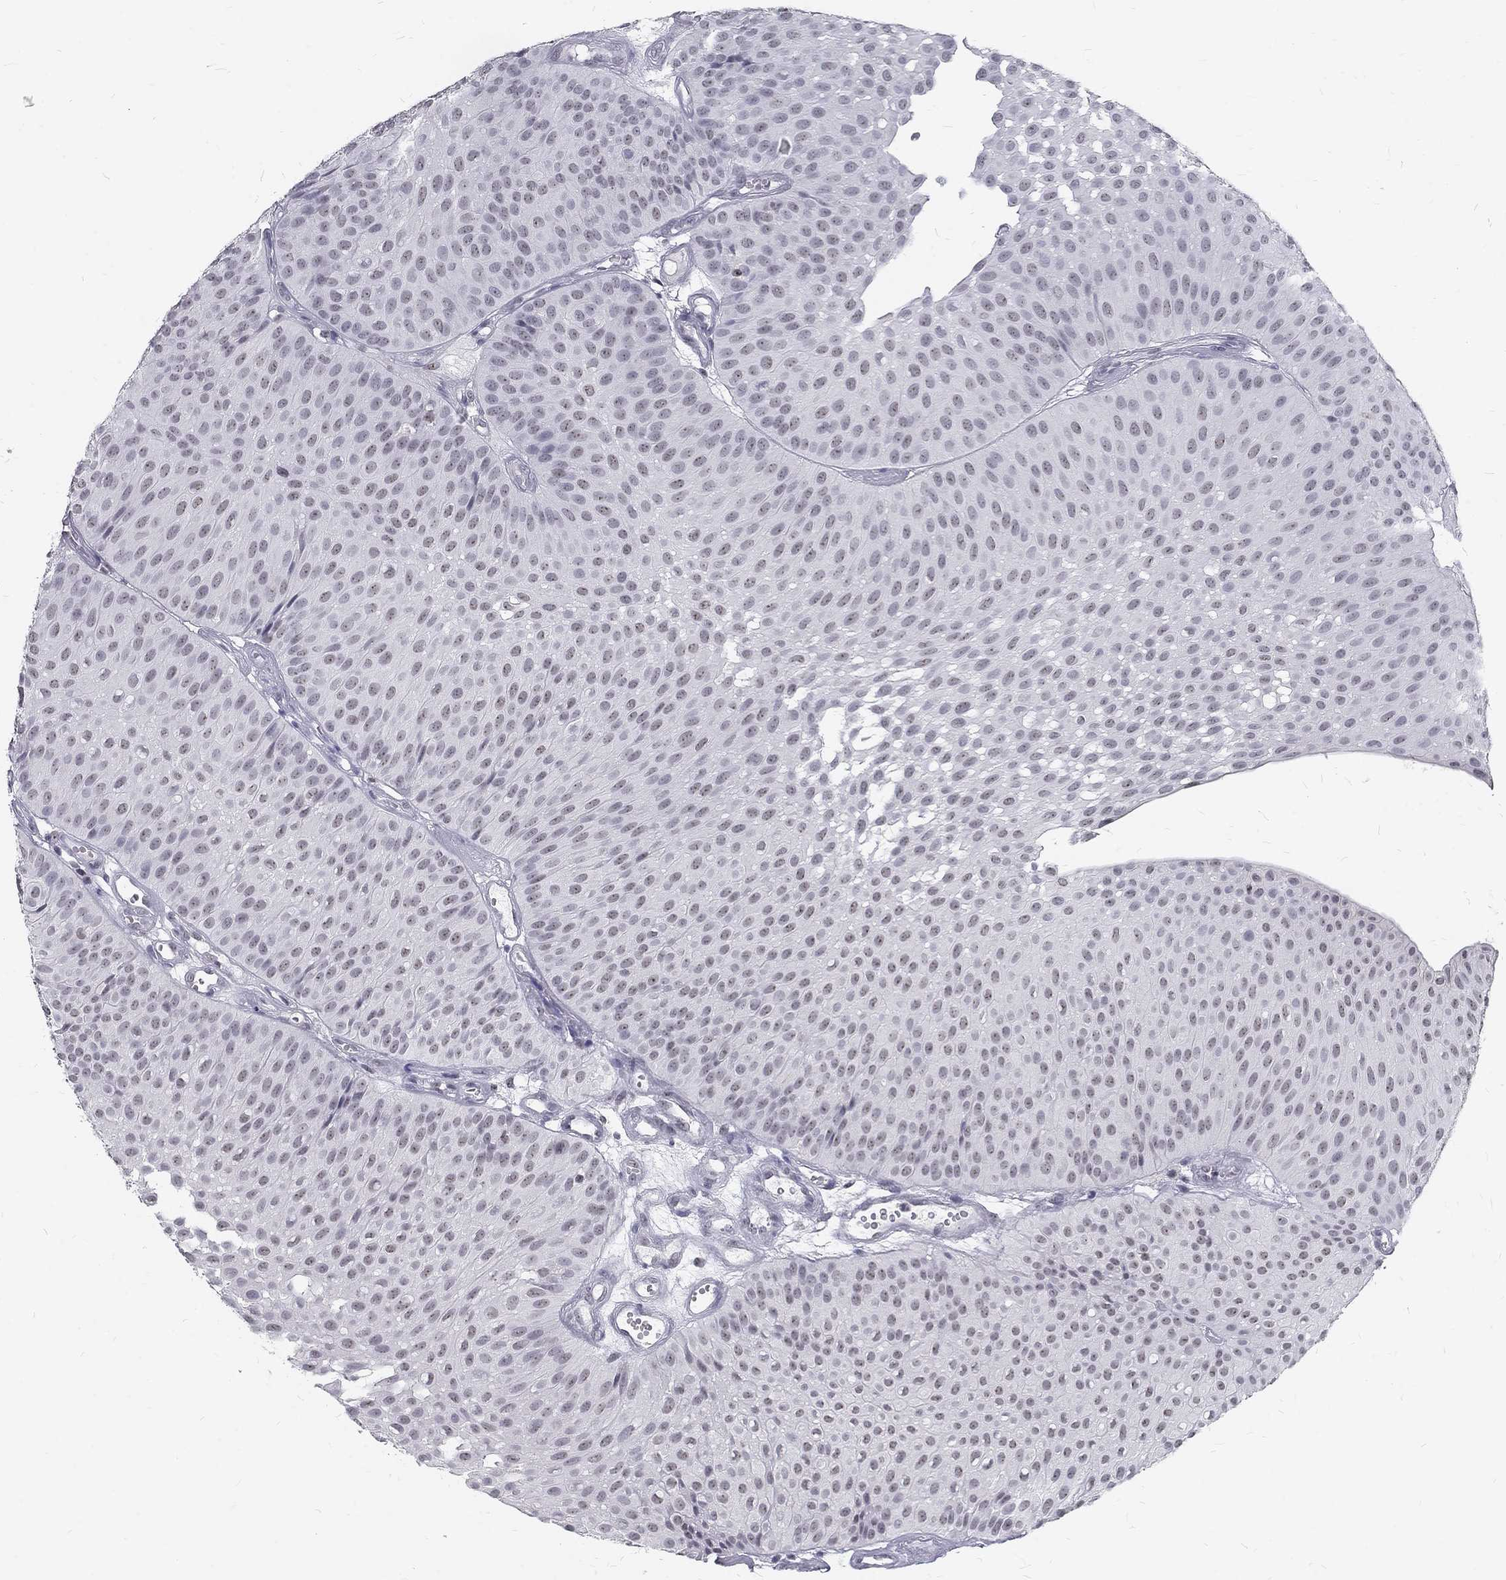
{"staining": {"intensity": "negative", "quantity": "none", "location": "none"}, "tissue": "urothelial cancer", "cell_type": "Tumor cells", "image_type": "cancer", "snomed": [{"axis": "morphology", "description": "Urothelial carcinoma, Low grade"}, {"axis": "topography", "description": "Urinary bladder"}], "caption": "There is no significant positivity in tumor cells of low-grade urothelial carcinoma.", "gene": "SNORC", "patient": {"sex": "male", "age": 64}}